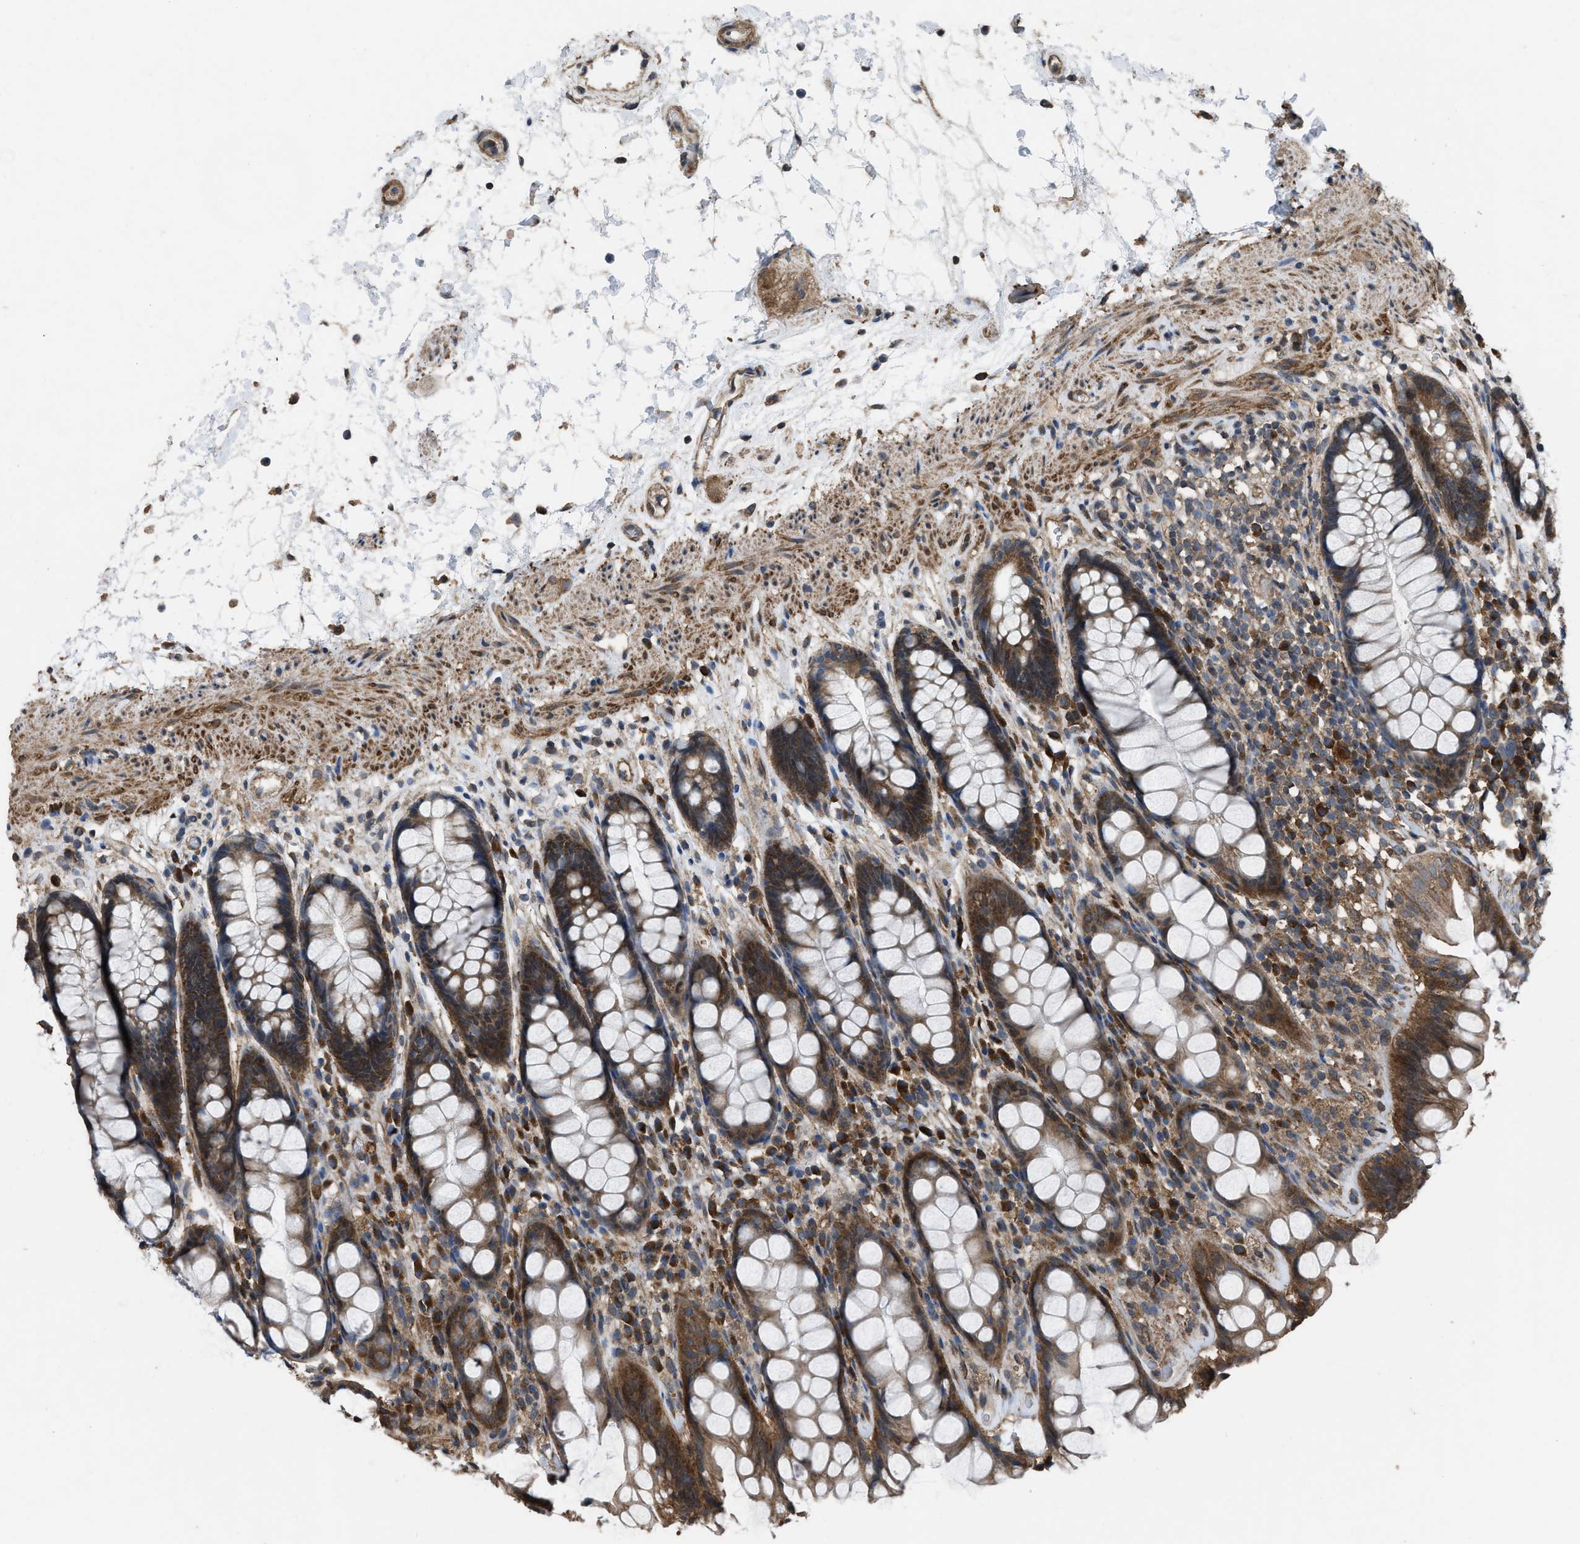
{"staining": {"intensity": "strong", "quantity": ">75%", "location": "cytoplasmic/membranous"}, "tissue": "rectum", "cell_type": "Glandular cells", "image_type": "normal", "snomed": [{"axis": "morphology", "description": "Normal tissue, NOS"}, {"axis": "topography", "description": "Rectum"}], "caption": "Strong cytoplasmic/membranous expression is present in approximately >75% of glandular cells in normal rectum. Using DAB (brown) and hematoxylin (blue) stains, captured at high magnification using brightfield microscopy.", "gene": "ARL6", "patient": {"sex": "male", "age": 64}}